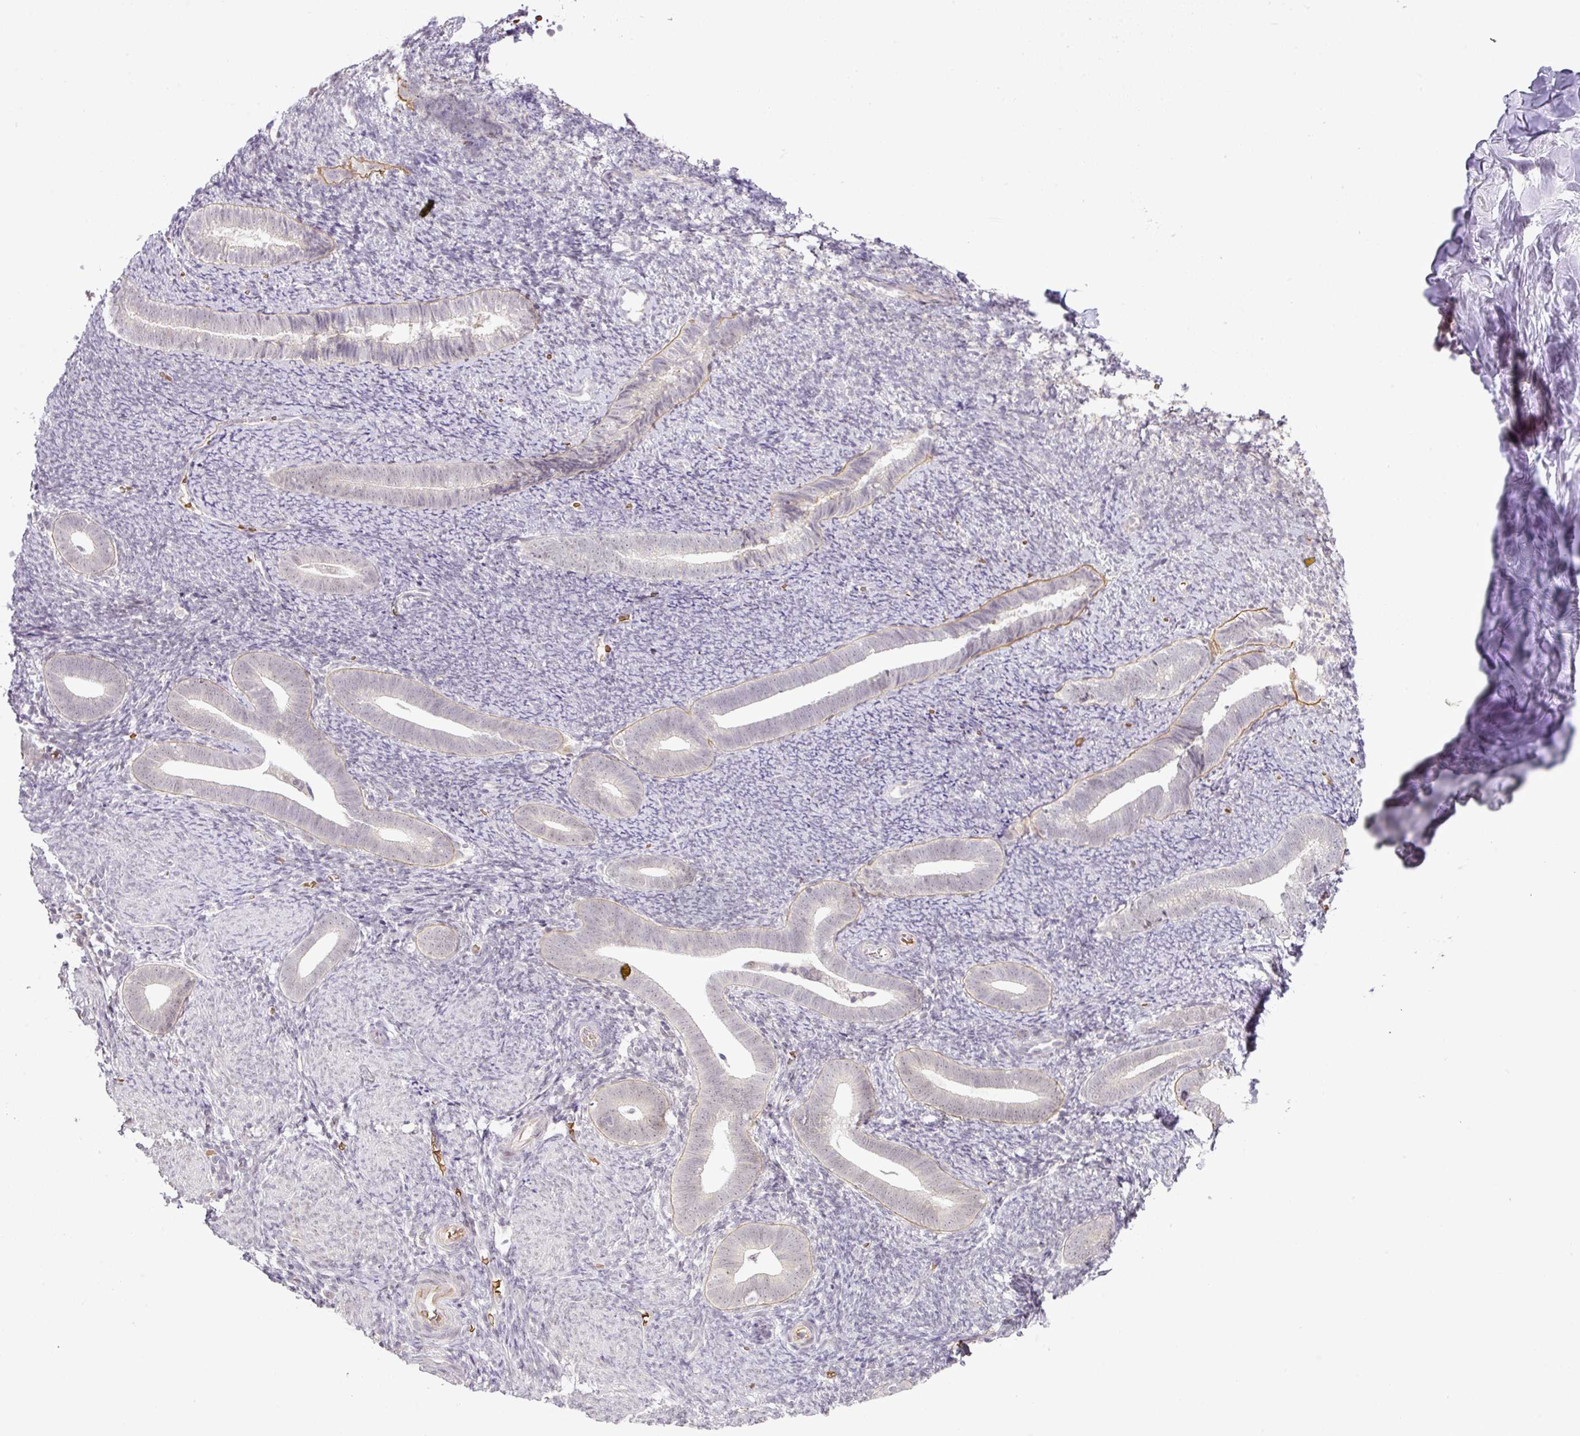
{"staining": {"intensity": "weak", "quantity": "<25%", "location": "nuclear"}, "tissue": "endometrium", "cell_type": "Cells in endometrial stroma", "image_type": "normal", "snomed": [{"axis": "morphology", "description": "Normal tissue, NOS"}, {"axis": "topography", "description": "Endometrium"}], "caption": "A high-resolution histopathology image shows immunohistochemistry staining of benign endometrium, which reveals no significant expression in cells in endometrial stroma. (DAB (3,3'-diaminobenzidine) immunohistochemistry with hematoxylin counter stain).", "gene": "PARP2", "patient": {"sex": "female", "age": 39}}